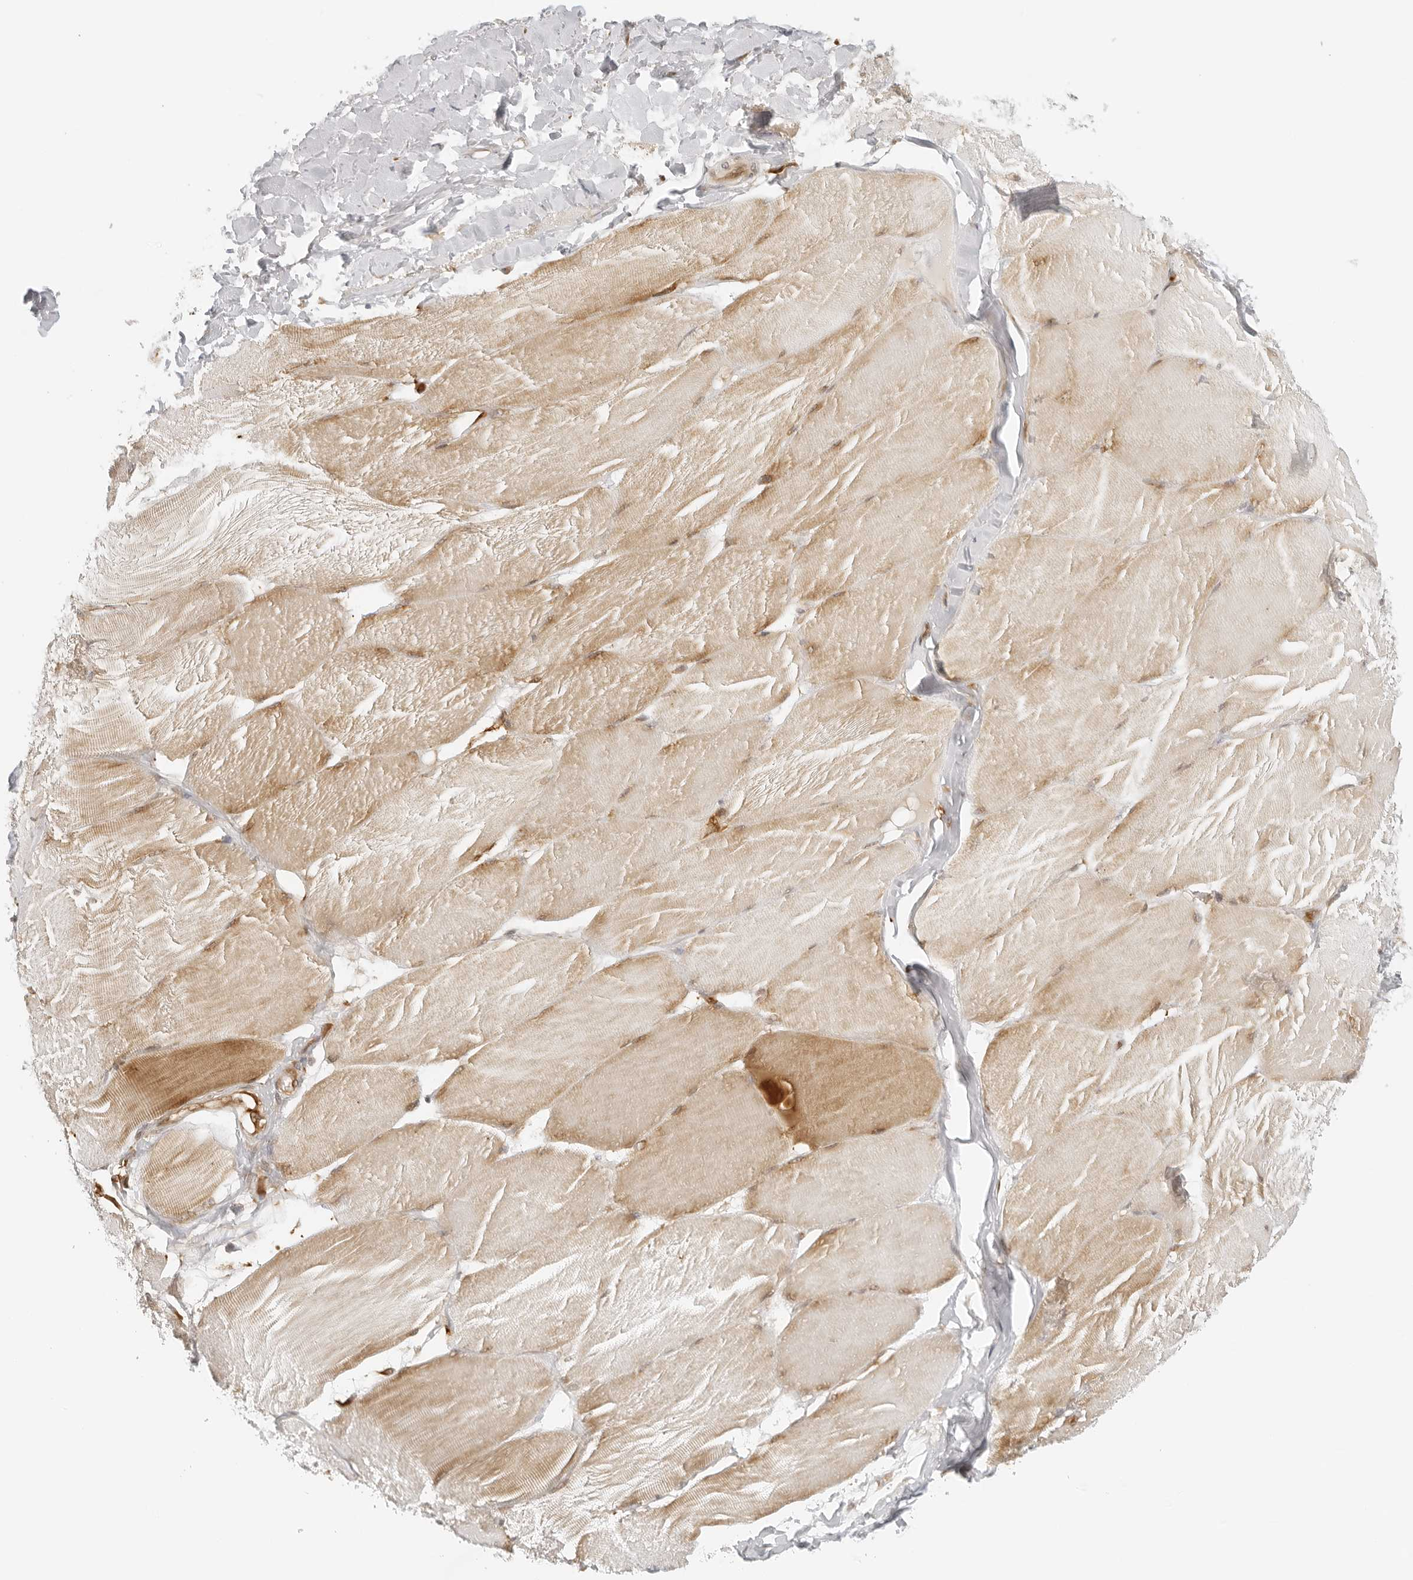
{"staining": {"intensity": "moderate", "quantity": "25%-75%", "location": "cytoplasmic/membranous"}, "tissue": "skeletal muscle", "cell_type": "Myocytes", "image_type": "normal", "snomed": [{"axis": "morphology", "description": "Normal tissue, NOS"}, {"axis": "topography", "description": "Skin"}, {"axis": "topography", "description": "Skeletal muscle"}], "caption": "Immunohistochemical staining of benign skeletal muscle exhibits moderate cytoplasmic/membranous protein expression in about 25%-75% of myocytes. (IHC, brightfield microscopy, high magnification).", "gene": "EIF4G1", "patient": {"sex": "male", "age": 83}}